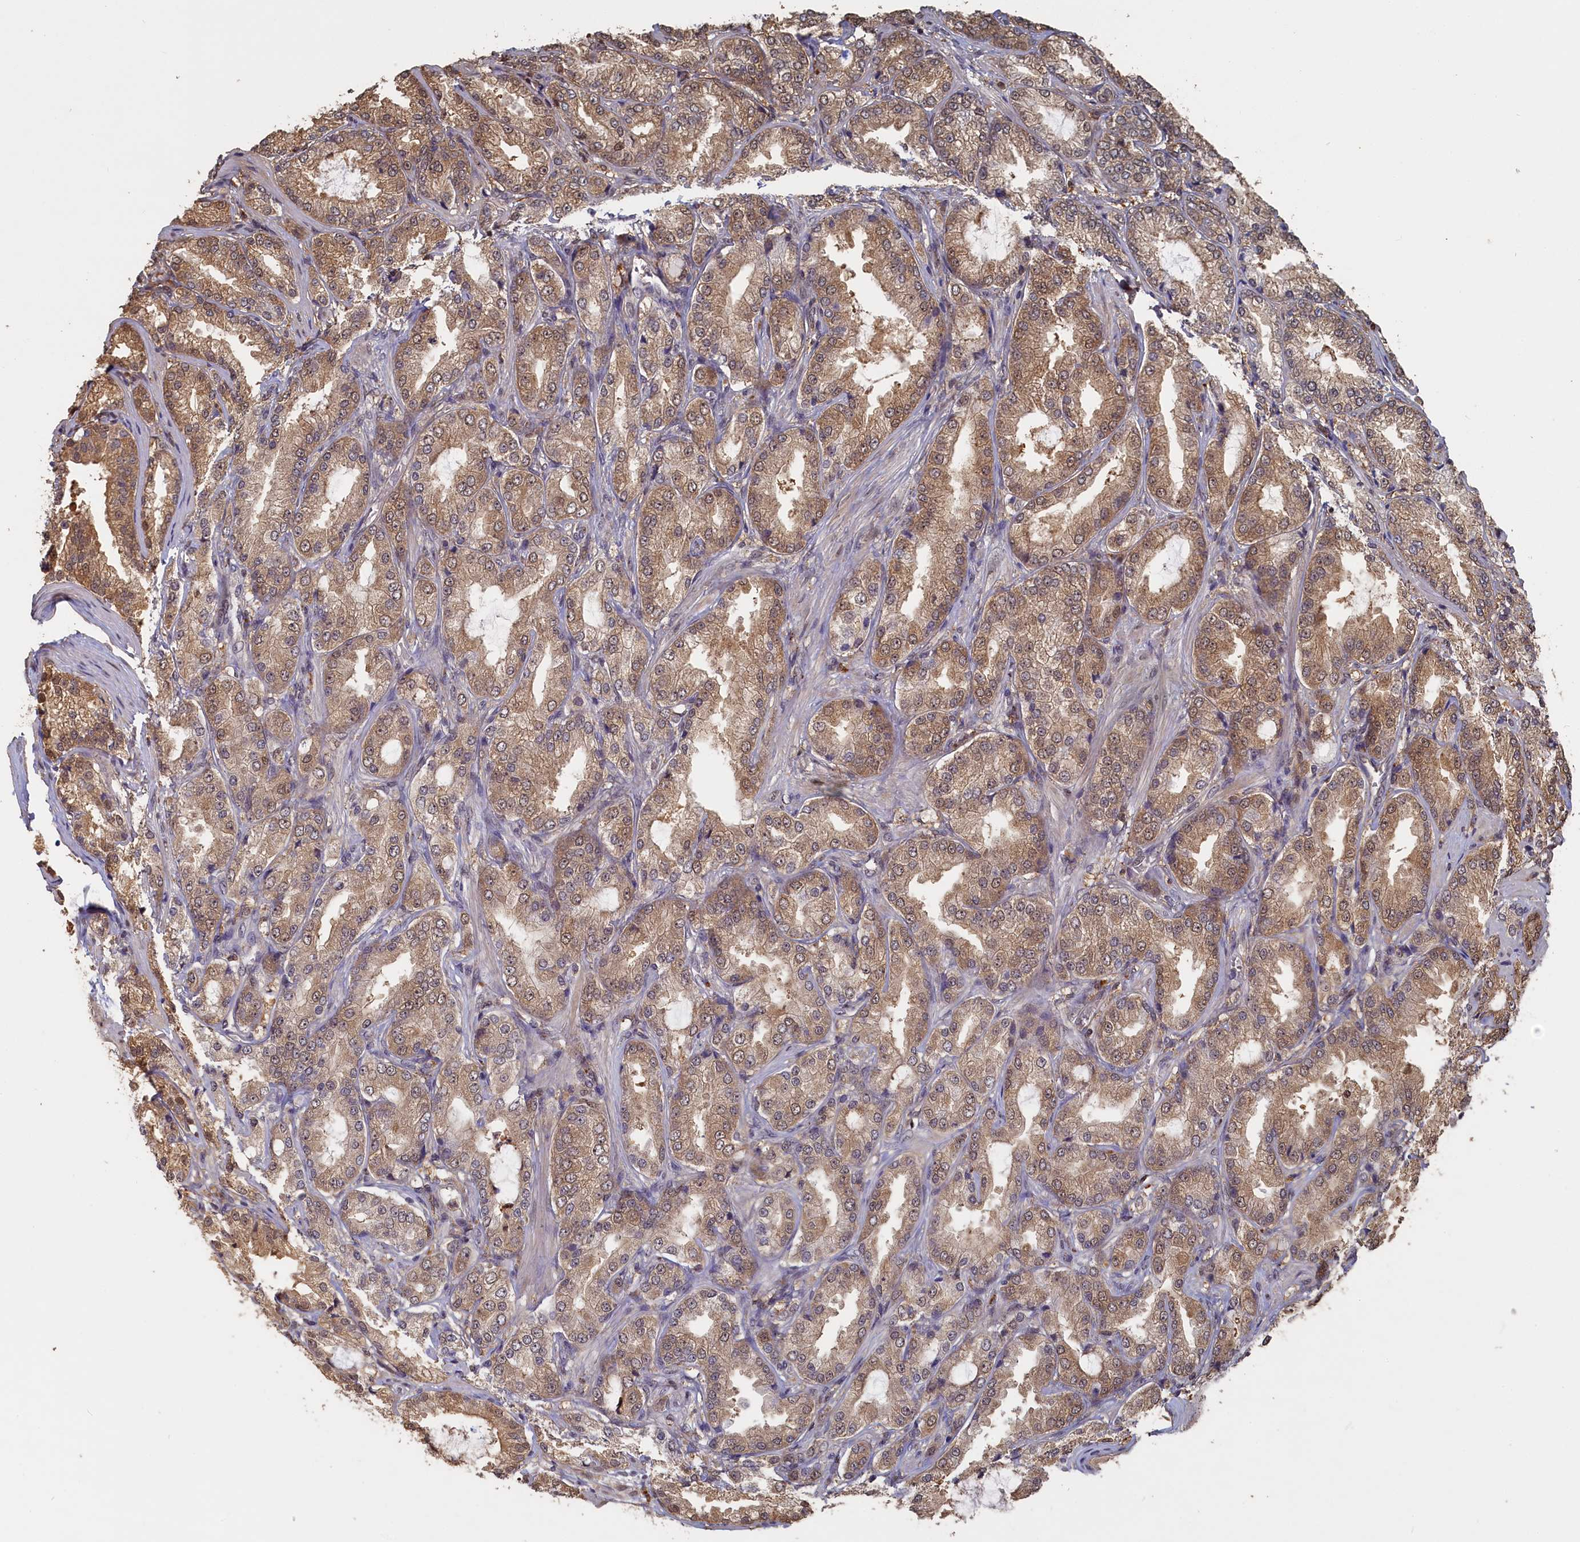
{"staining": {"intensity": "moderate", "quantity": ">75%", "location": "cytoplasmic/membranous,nuclear"}, "tissue": "prostate cancer", "cell_type": "Tumor cells", "image_type": "cancer", "snomed": [{"axis": "morphology", "description": "Adenocarcinoma, Low grade"}, {"axis": "topography", "description": "Prostate"}], "caption": "Approximately >75% of tumor cells in prostate low-grade adenocarcinoma show moderate cytoplasmic/membranous and nuclear protein positivity as visualized by brown immunohistochemical staining.", "gene": "UCHL3", "patient": {"sex": "male", "age": 59}}